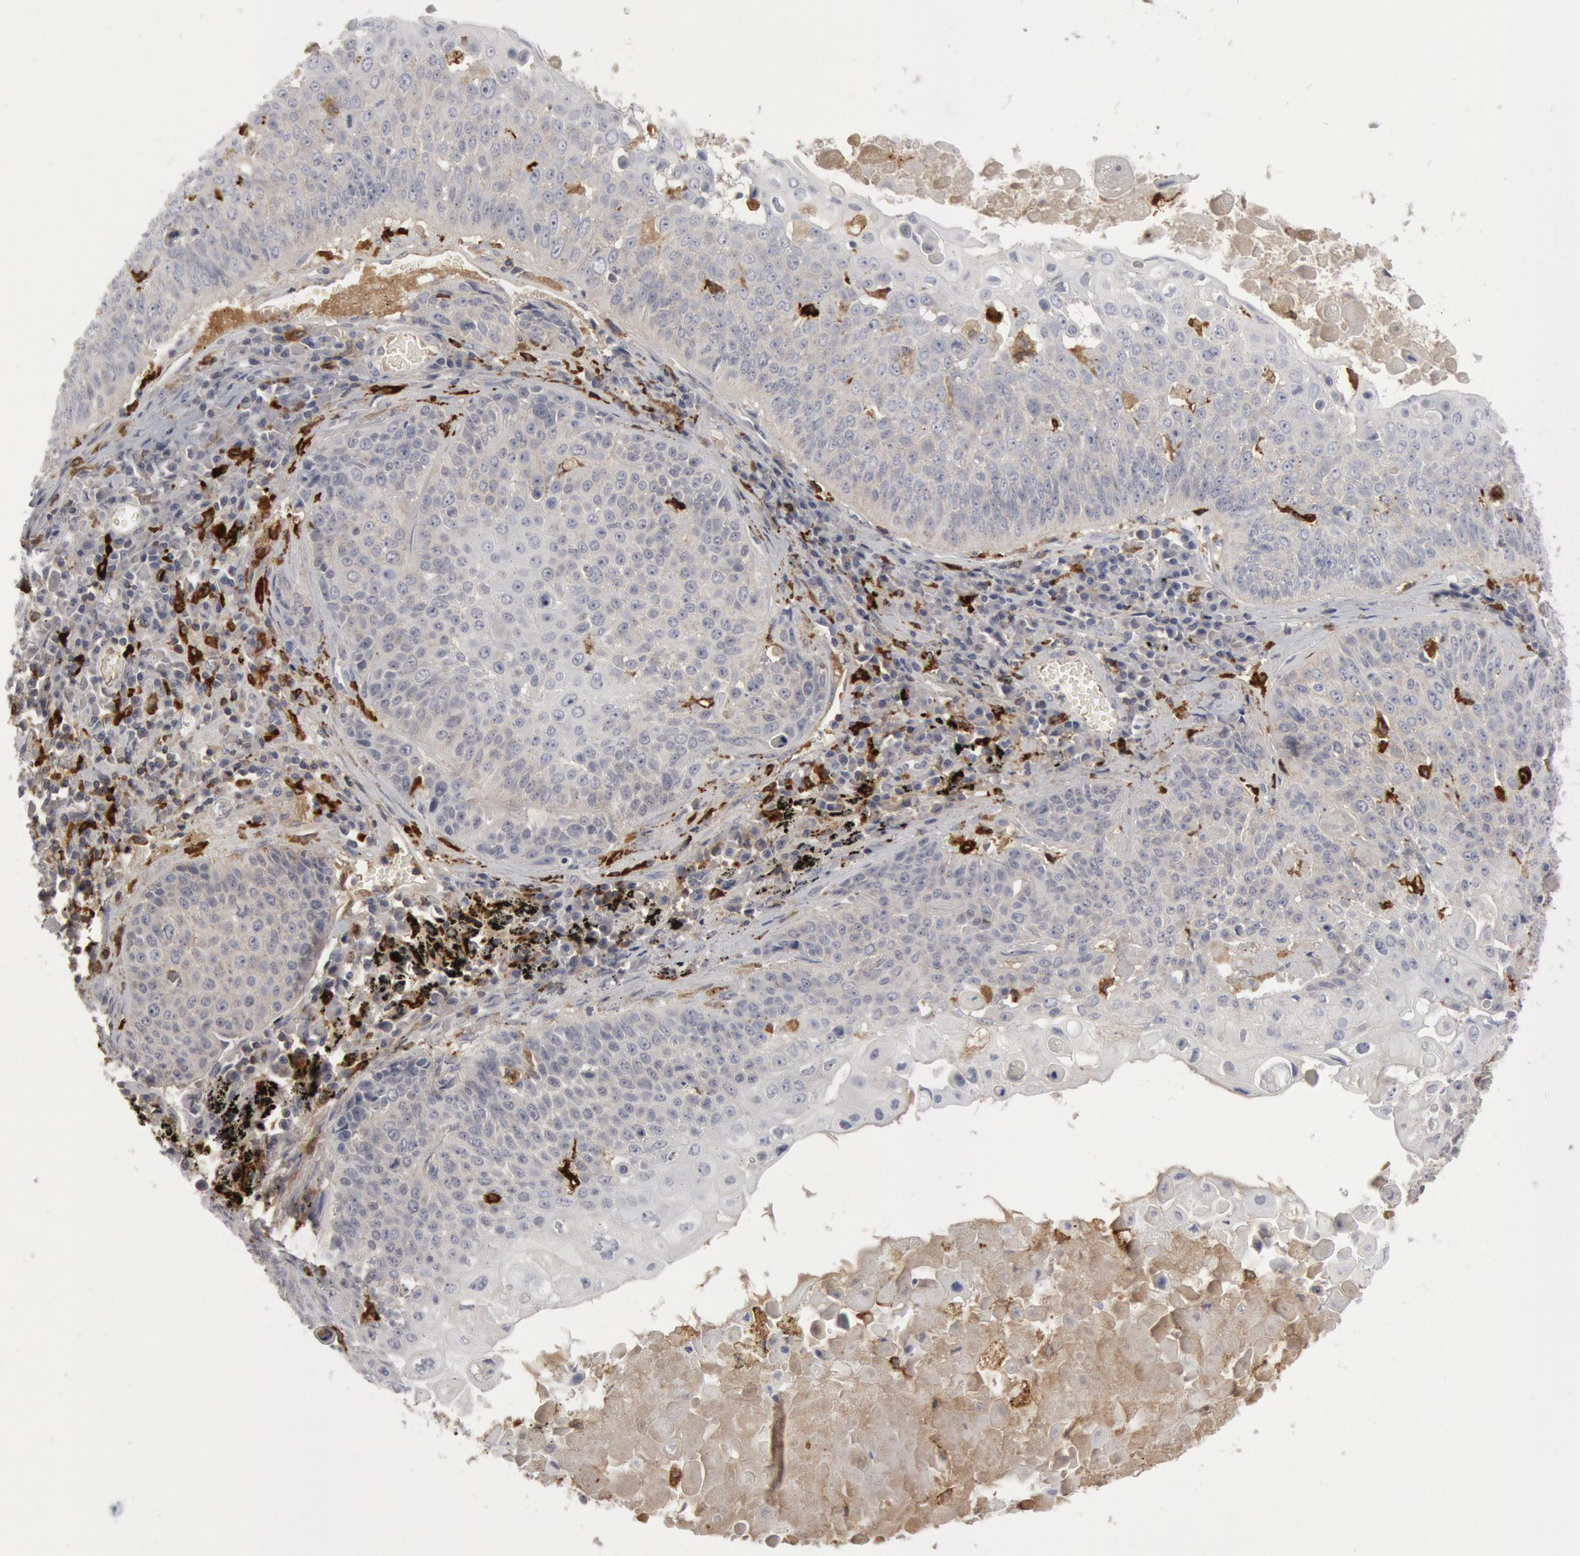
{"staining": {"intensity": "negative", "quantity": "none", "location": "none"}, "tissue": "lung cancer", "cell_type": "Tumor cells", "image_type": "cancer", "snomed": [{"axis": "morphology", "description": "Adenocarcinoma, NOS"}, {"axis": "topography", "description": "Lung"}], "caption": "A photomicrograph of human lung cancer is negative for staining in tumor cells. The staining was performed using DAB (3,3'-diaminobenzidine) to visualize the protein expression in brown, while the nuclei were stained in blue with hematoxylin (Magnification: 20x).", "gene": "C1QC", "patient": {"sex": "male", "age": 60}}